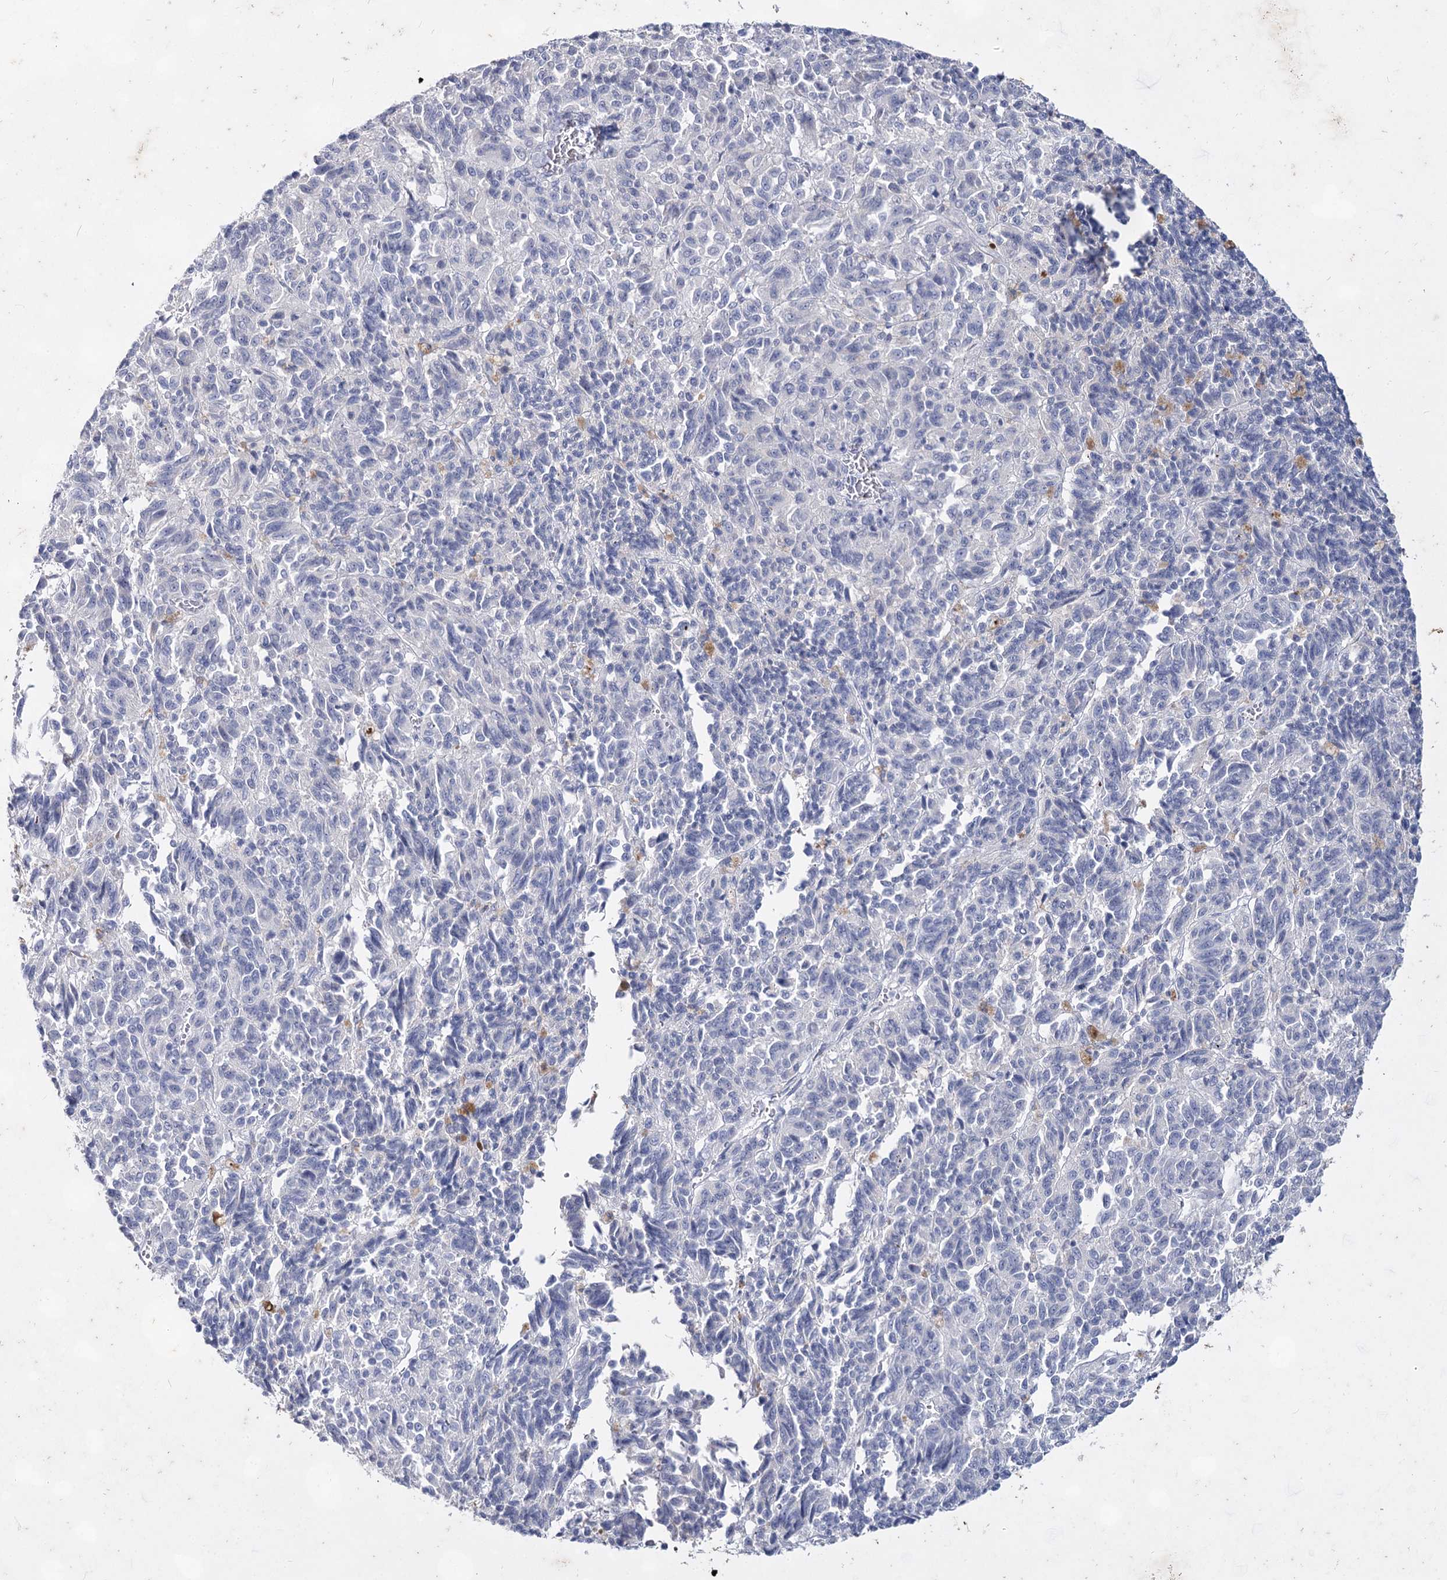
{"staining": {"intensity": "negative", "quantity": "none", "location": "none"}, "tissue": "melanoma", "cell_type": "Tumor cells", "image_type": "cancer", "snomed": [{"axis": "morphology", "description": "Malignant melanoma, Metastatic site"}, {"axis": "topography", "description": "Lung"}], "caption": "A high-resolution image shows immunohistochemistry (IHC) staining of melanoma, which exhibits no significant staining in tumor cells.", "gene": "CCDC73", "patient": {"sex": "male", "age": 64}}